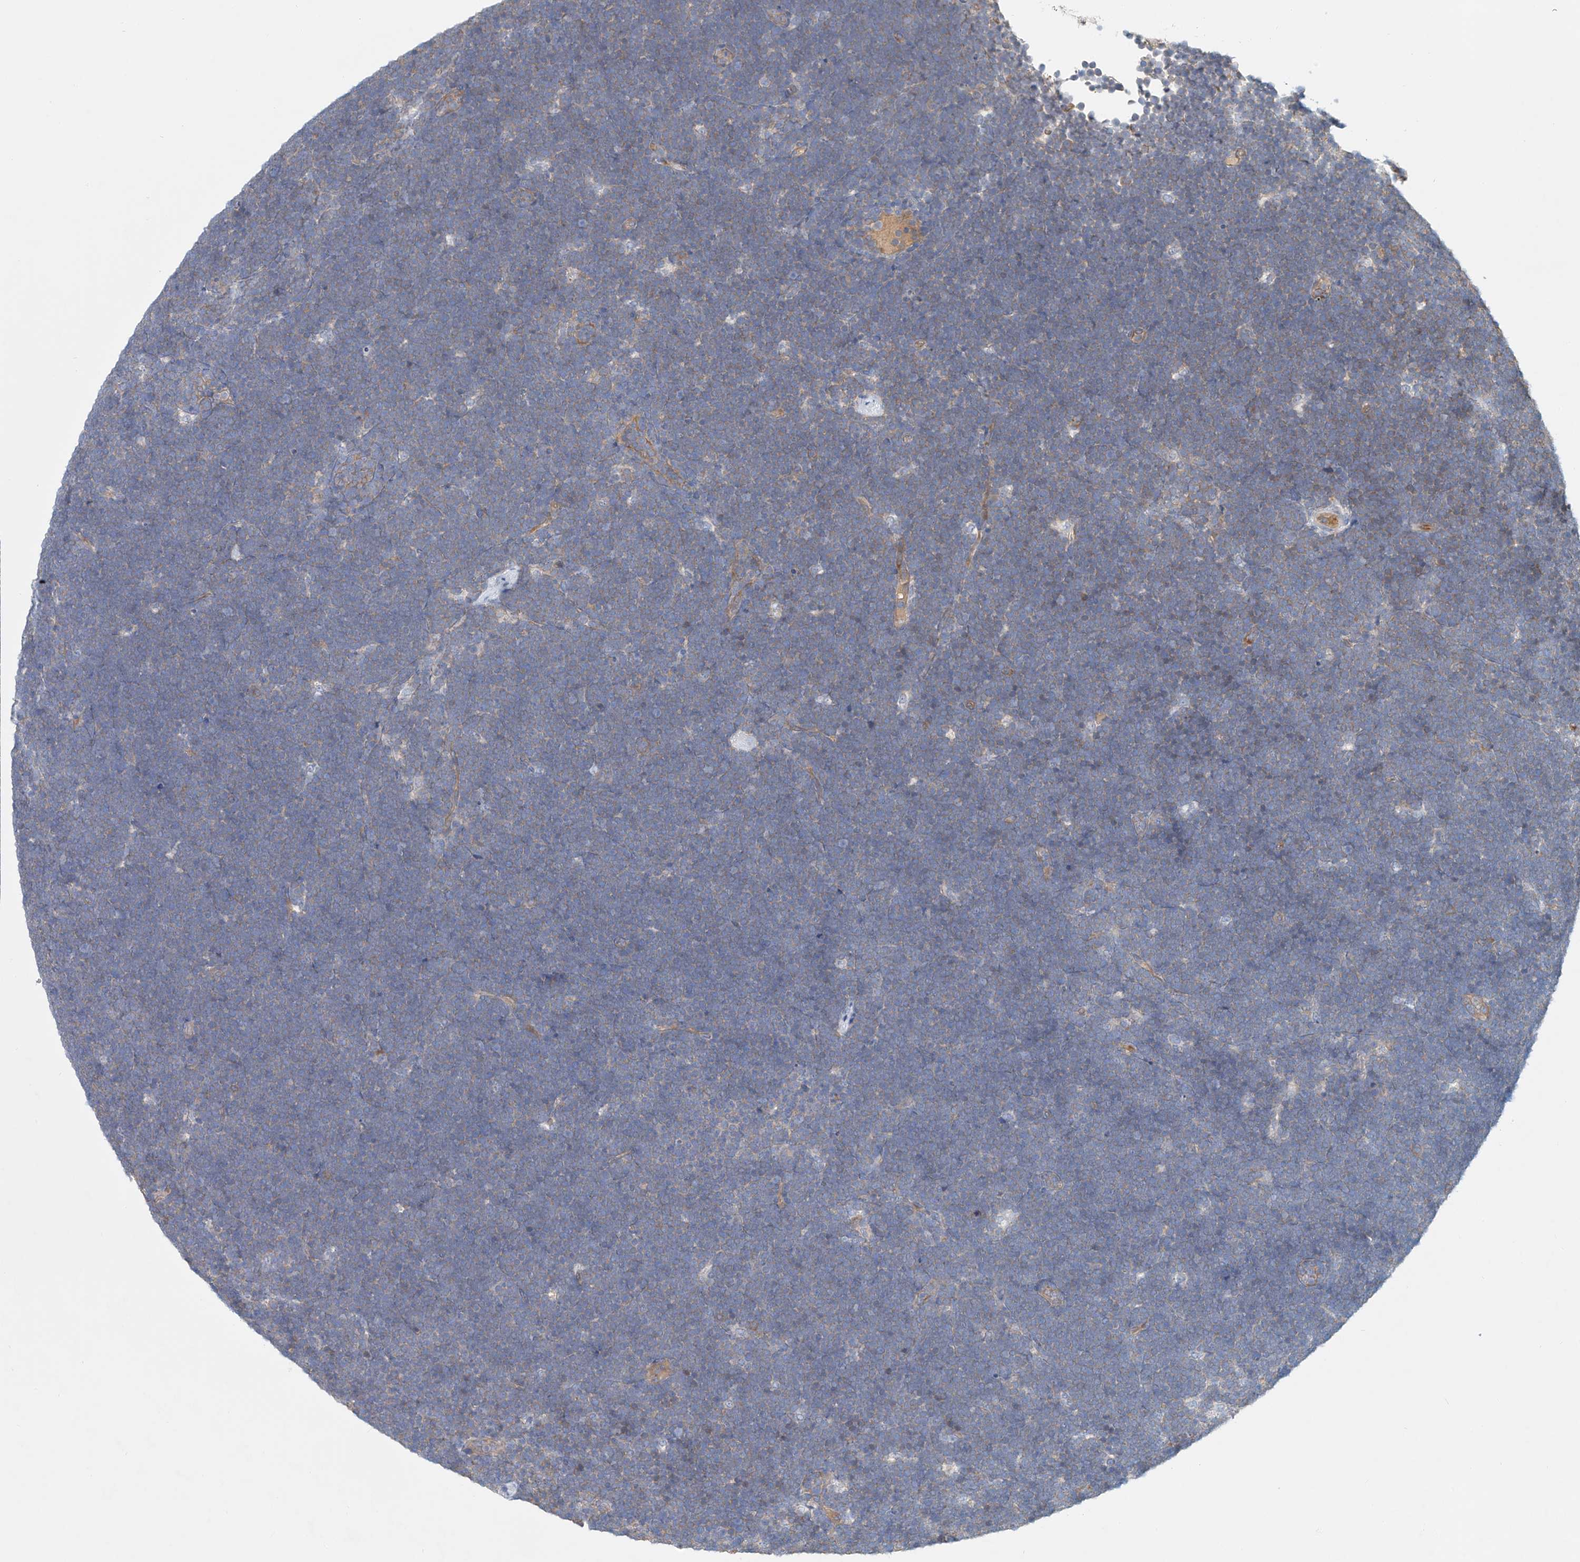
{"staining": {"intensity": "weak", "quantity": ">75%", "location": "cytoplasmic/membranous"}, "tissue": "lymphoma", "cell_type": "Tumor cells", "image_type": "cancer", "snomed": [{"axis": "morphology", "description": "Malignant lymphoma, non-Hodgkin's type, High grade"}, {"axis": "topography", "description": "Lymph node"}], "caption": "High-magnification brightfield microscopy of lymphoma stained with DAB (brown) and counterstained with hematoxylin (blue). tumor cells exhibit weak cytoplasmic/membranous expression is identified in about>75% of cells. (Stains: DAB in brown, nuclei in blue, Microscopy: brightfield microscopy at high magnification).", "gene": "FRYL", "patient": {"sex": "male", "age": 13}}